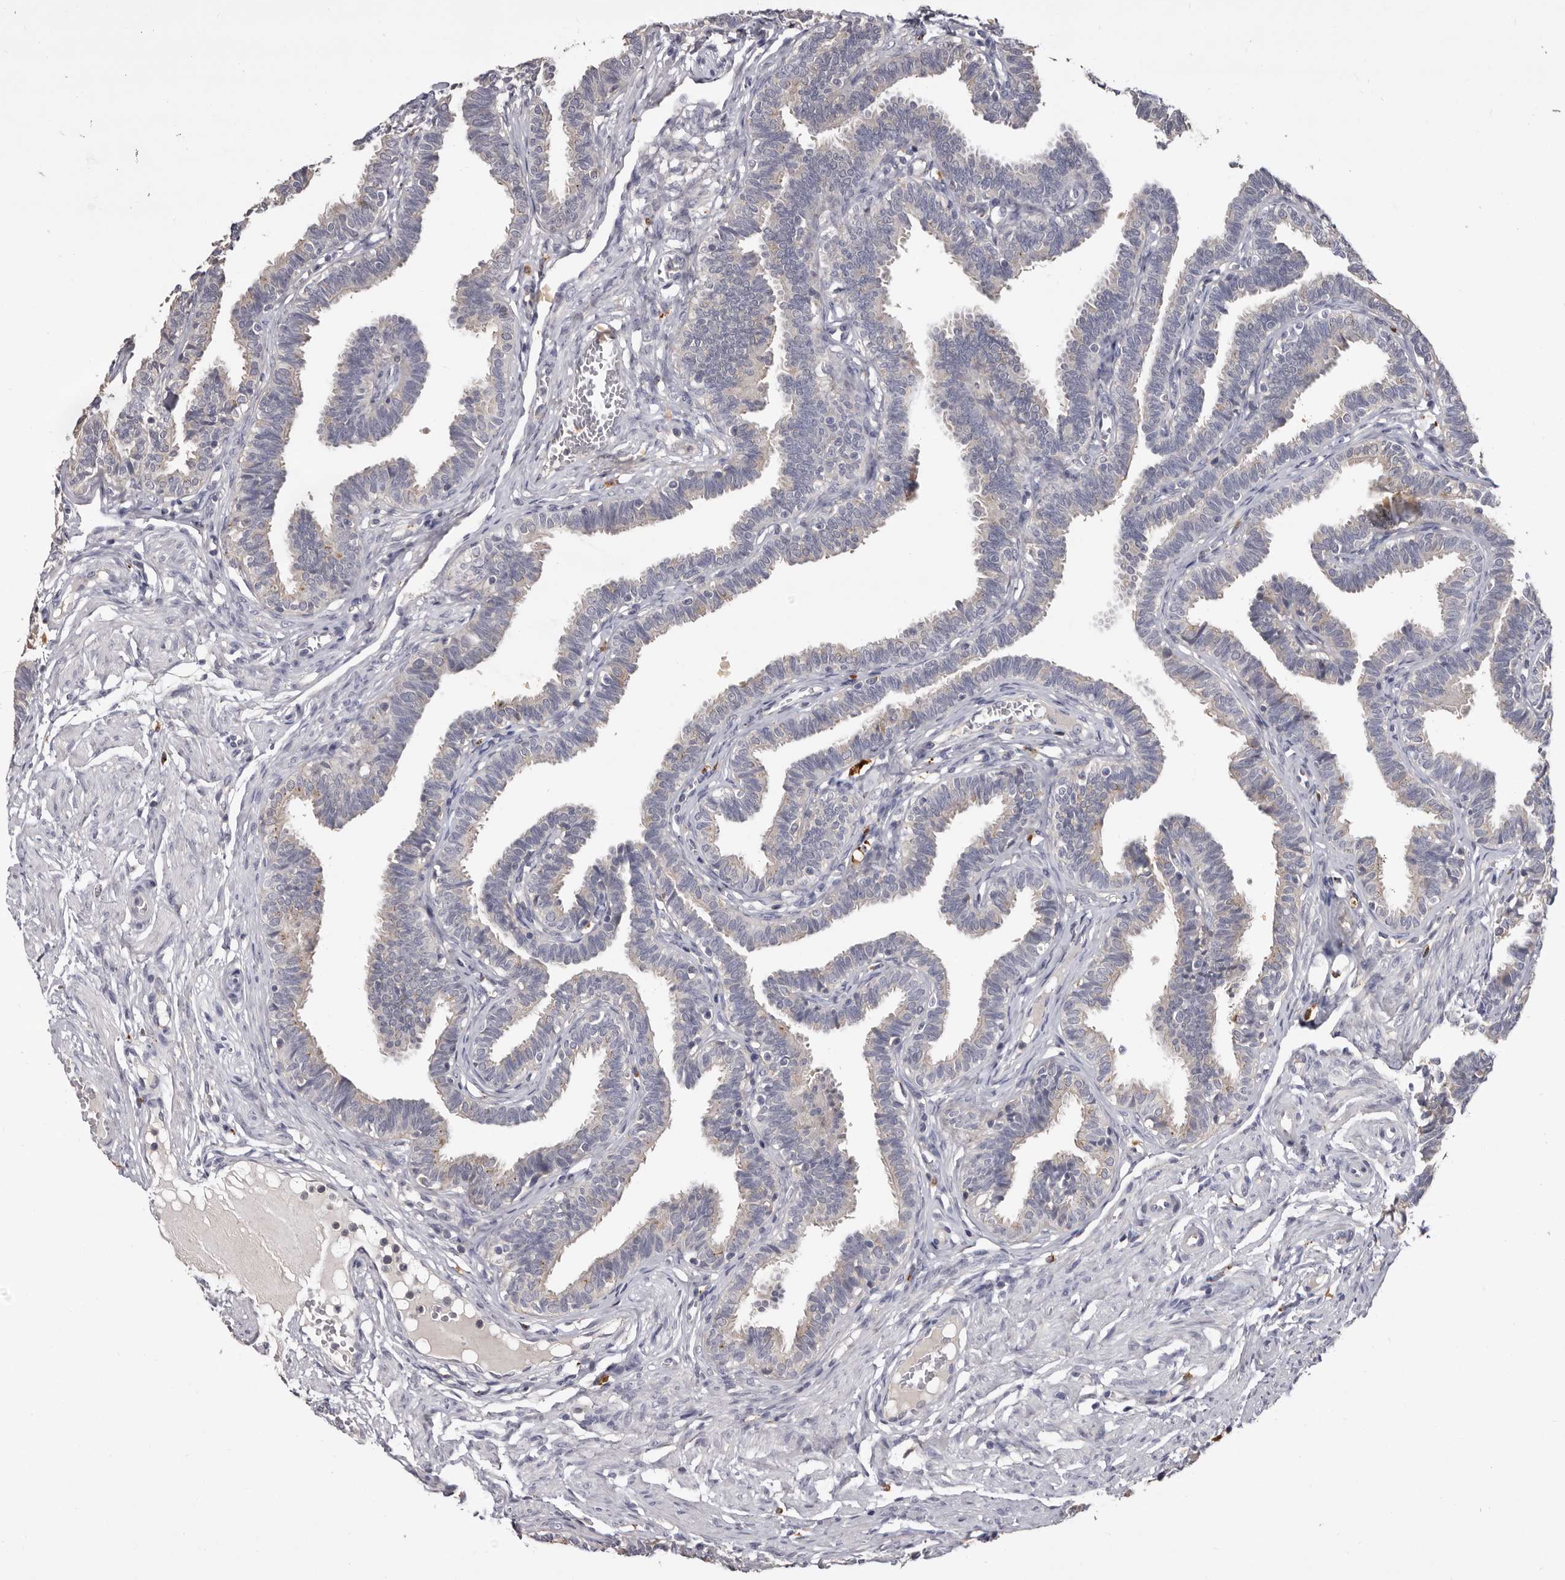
{"staining": {"intensity": "weak", "quantity": "<25%", "location": "cytoplasmic/membranous"}, "tissue": "fallopian tube", "cell_type": "Glandular cells", "image_type": "normal", "snomed": [{"axis": "morphology", "description": "Normal tissue, NOS"}, {"axis": "topography", "description": "Fallopian tube"}, {"axis": "topography", "description": "Ovary"}], "caption": "Fallopian tube stained for a protein using immunohistochemistry exhibits no staining glandular cells.", "gene": "DAP", "patient": {"sex": "female", "age": 23}}